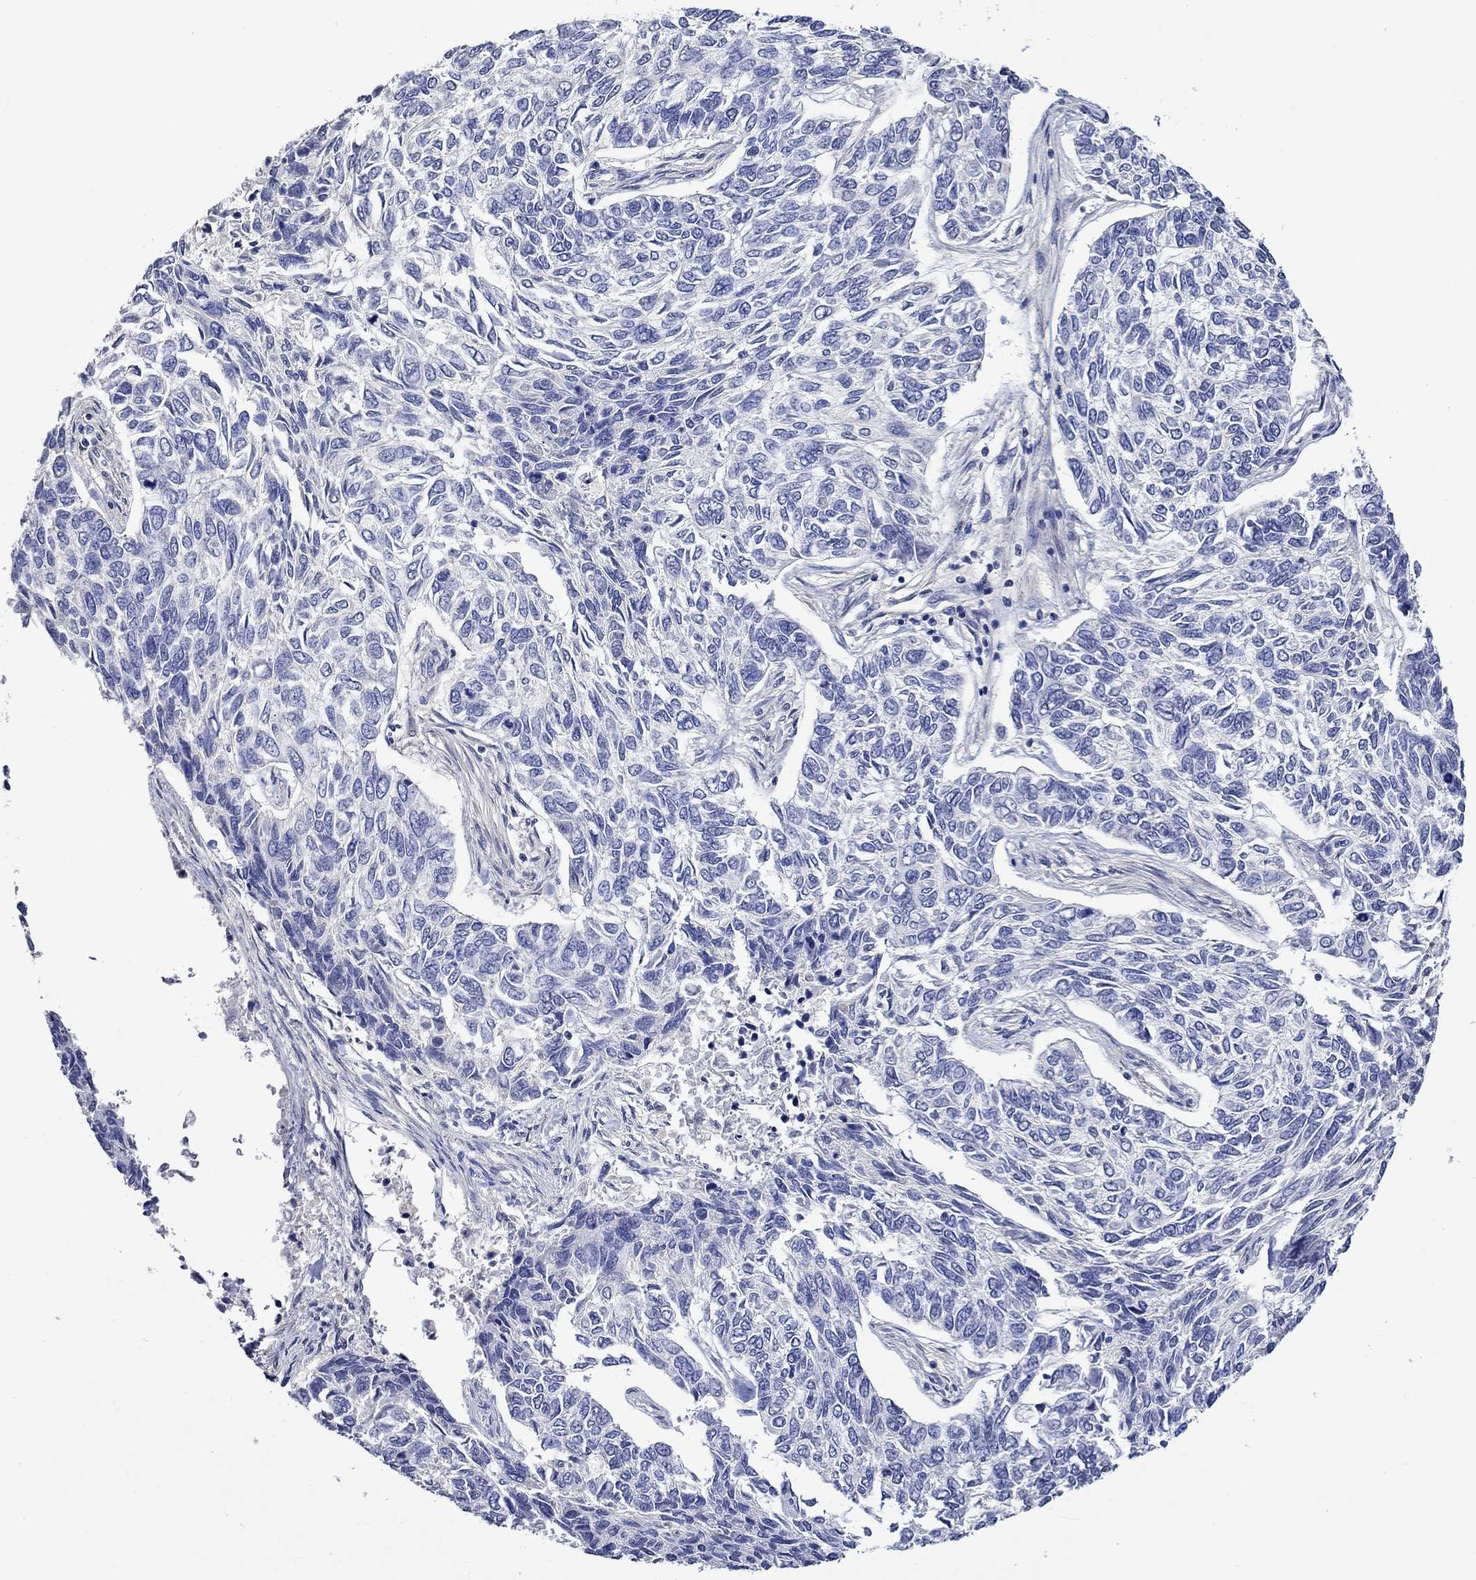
{"staining": {"intensity": "negative", "quantity": "none", "location": "none"}, "tissue": "skin cancer", "cell_type": "Tumor cells", "image_type": "cancer", "snomed": [{"axis": "morphology", "description": "Basal cell carcinoma"}, {"axis": "topography", "description": "Skin"}], "caption": "There is no significant positivity in tumor cells of skin cancer (basal cell carcinoma).", "gene": "CRYAB", "patient": {"sex": "female", "age": 65}}